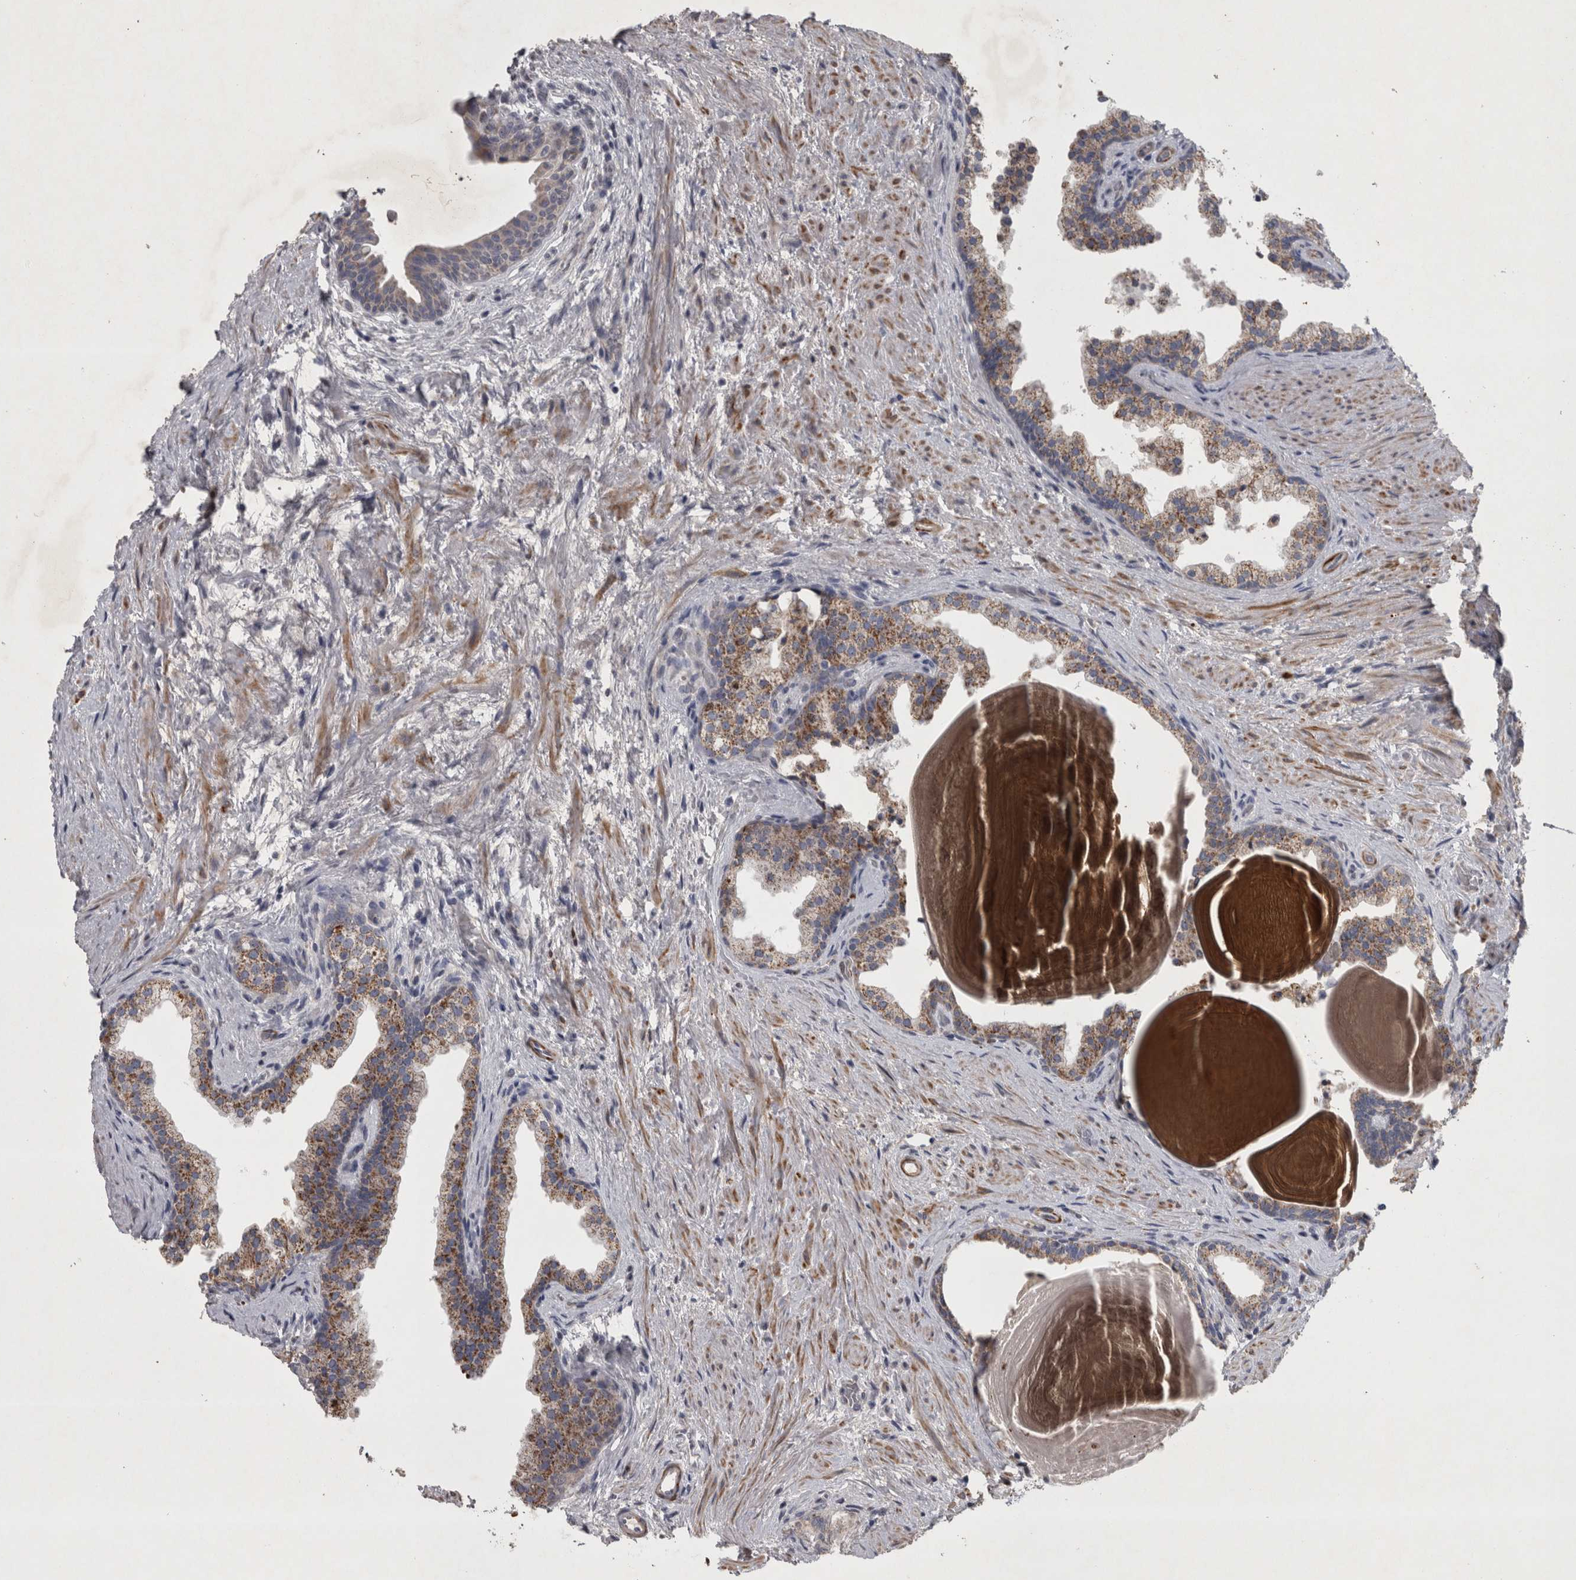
{"staining": {"intensity": "moderate", "quantity": "25%-75%", "location": "cytoplasmic/membranous"}, "tissue": "prostate", "cell_type": "Glandular cells", "image_type": "normal", "snomed": [{"axis": "morphology", "description": "Normal tissue, NOS"}, {"axis": "topography", "description": "Prostate"}], "caption": "The immunohistochemical stain shows moderate cytoplasmic/membranous staining in glandular cells of benign prostate.", "gene": "DBT", "patient": {"sex": "male", "age": 48}}